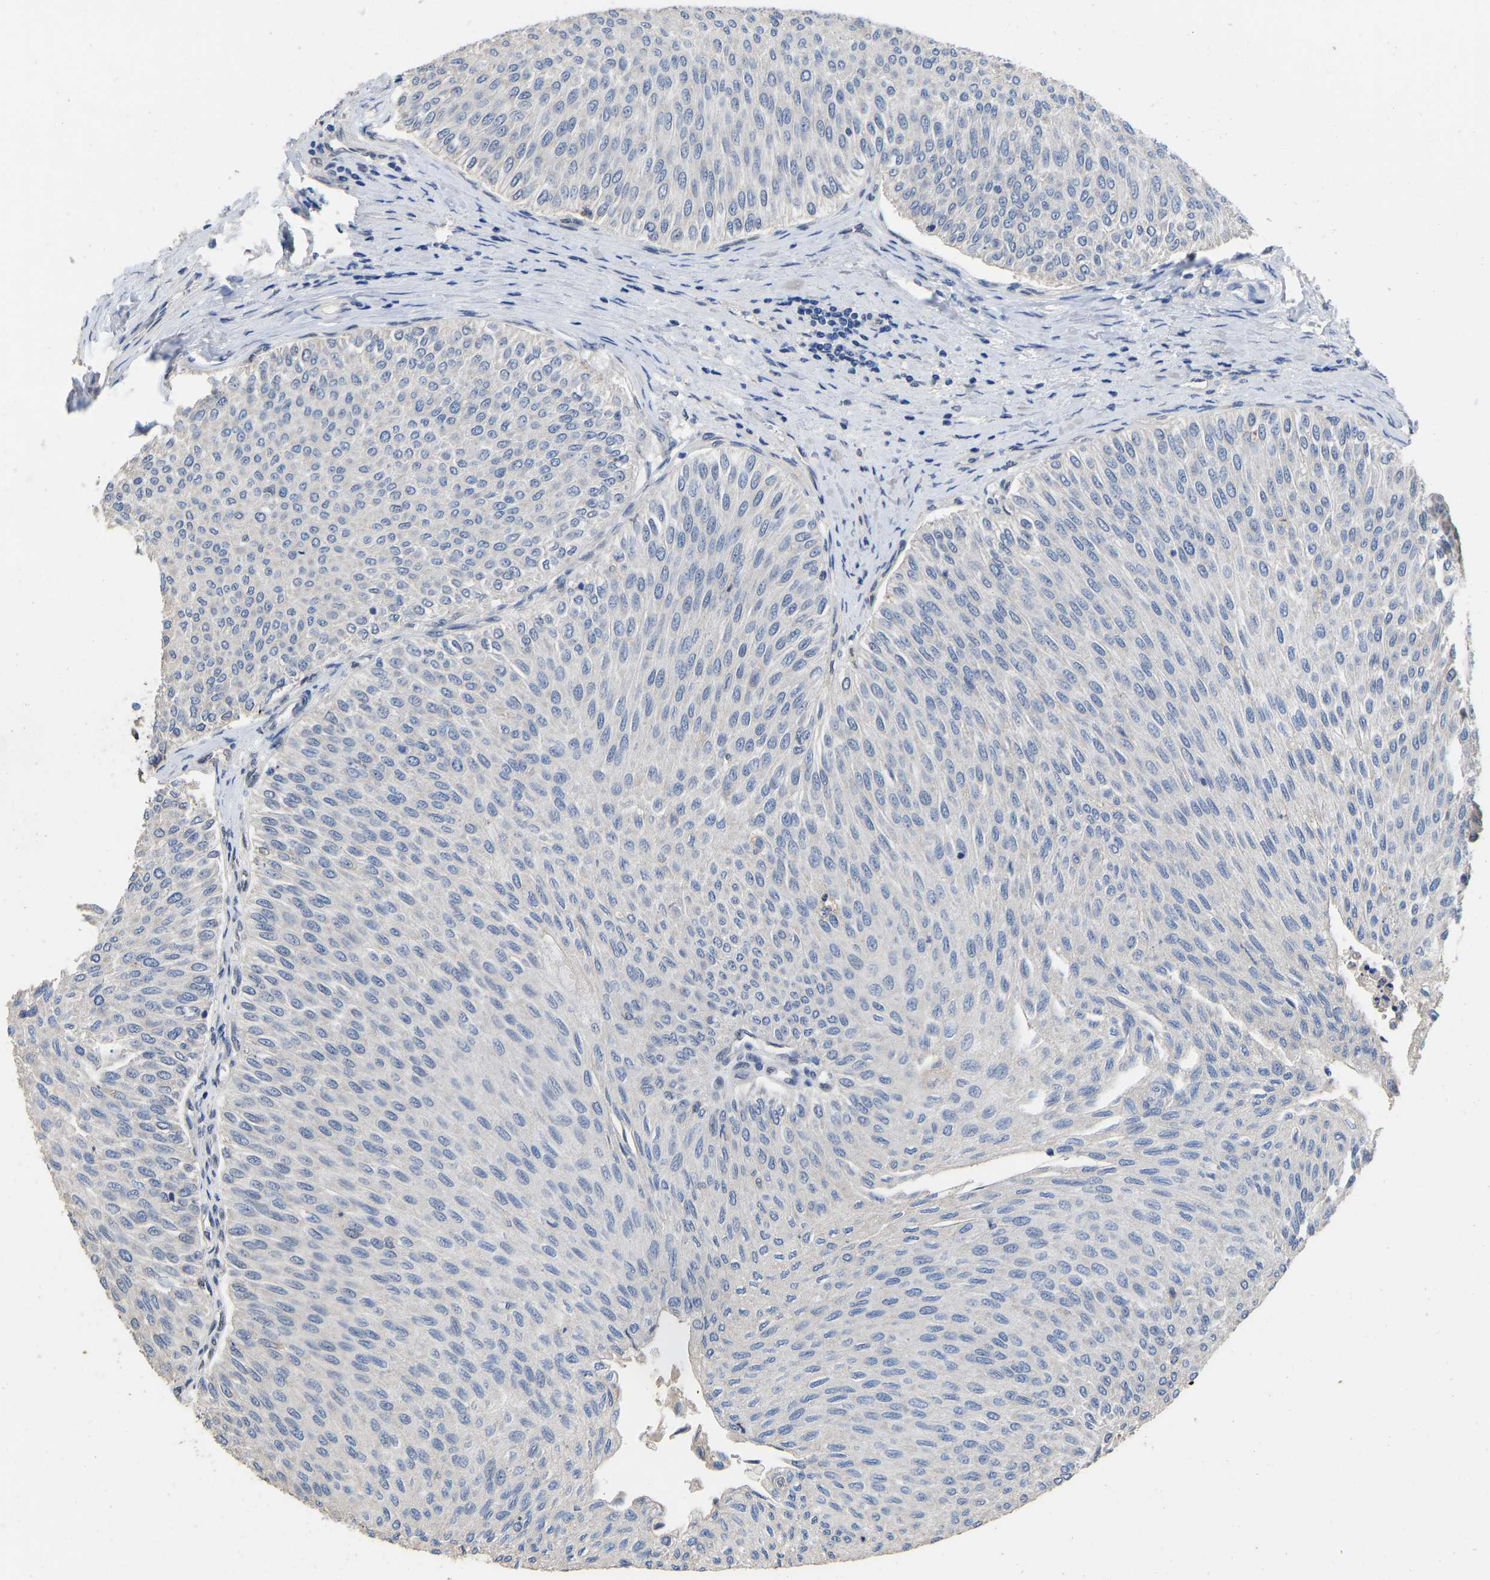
{"staining": {"intensity": "negative", "quantity": "none", "location": "none"}, "tissue": "urothelial cancer", "cell_type": "Tumor cells", "image_type": "cancer", "snomed": [{"axis": "morphology", "description": "Urothelial carcinoma, Low grade"}, {"axis": "topography", "description": "Urinary bladder"}], "caption": "High power microscopy image of an IHC histopathology image of urothelial cancer, revealing no significant staining in tumor cells.", "gene": "QKI", "patient": {"sex": "male", "age": 78}}